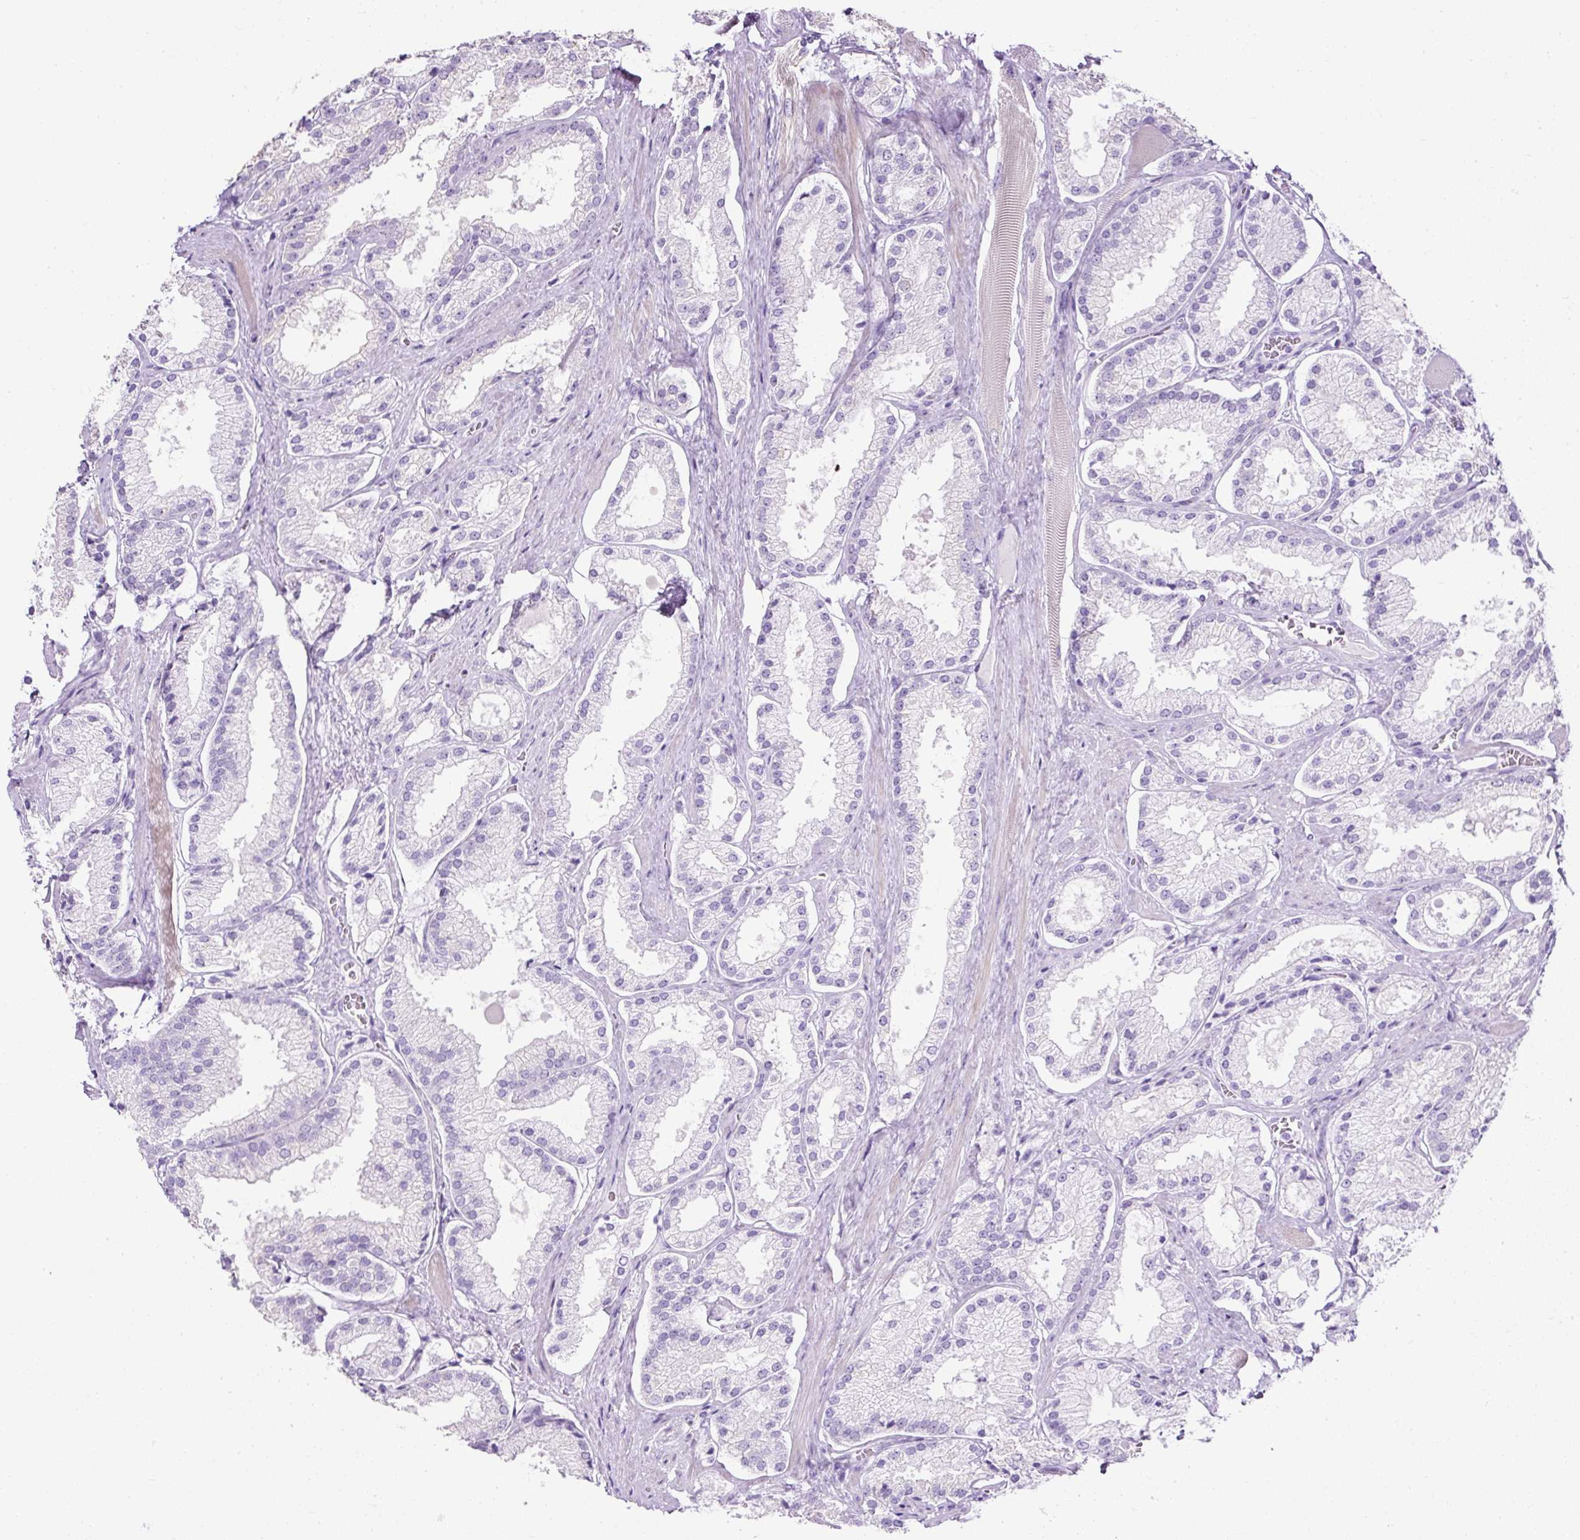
{"staining": {"intensity": "negative", "quantity": "none", "location": "none"}, "tissue": "prostate cancer", "cell_type": "Tumor cells", "image_type": "cancer", "snomed": [{"axis": "morphology", "description": "Adenocarcinoma, High grade"}, {"axis": "topography", "description": "Prostate"}], "caption": "Human prostate cancer (adenocarcinoma (high-grade)) stained for a protein using immunohistochemistry exhibits no staining in tumor cells.", "gene": "C2CD4C", "patient": {"sex": "male", "age": 68}}